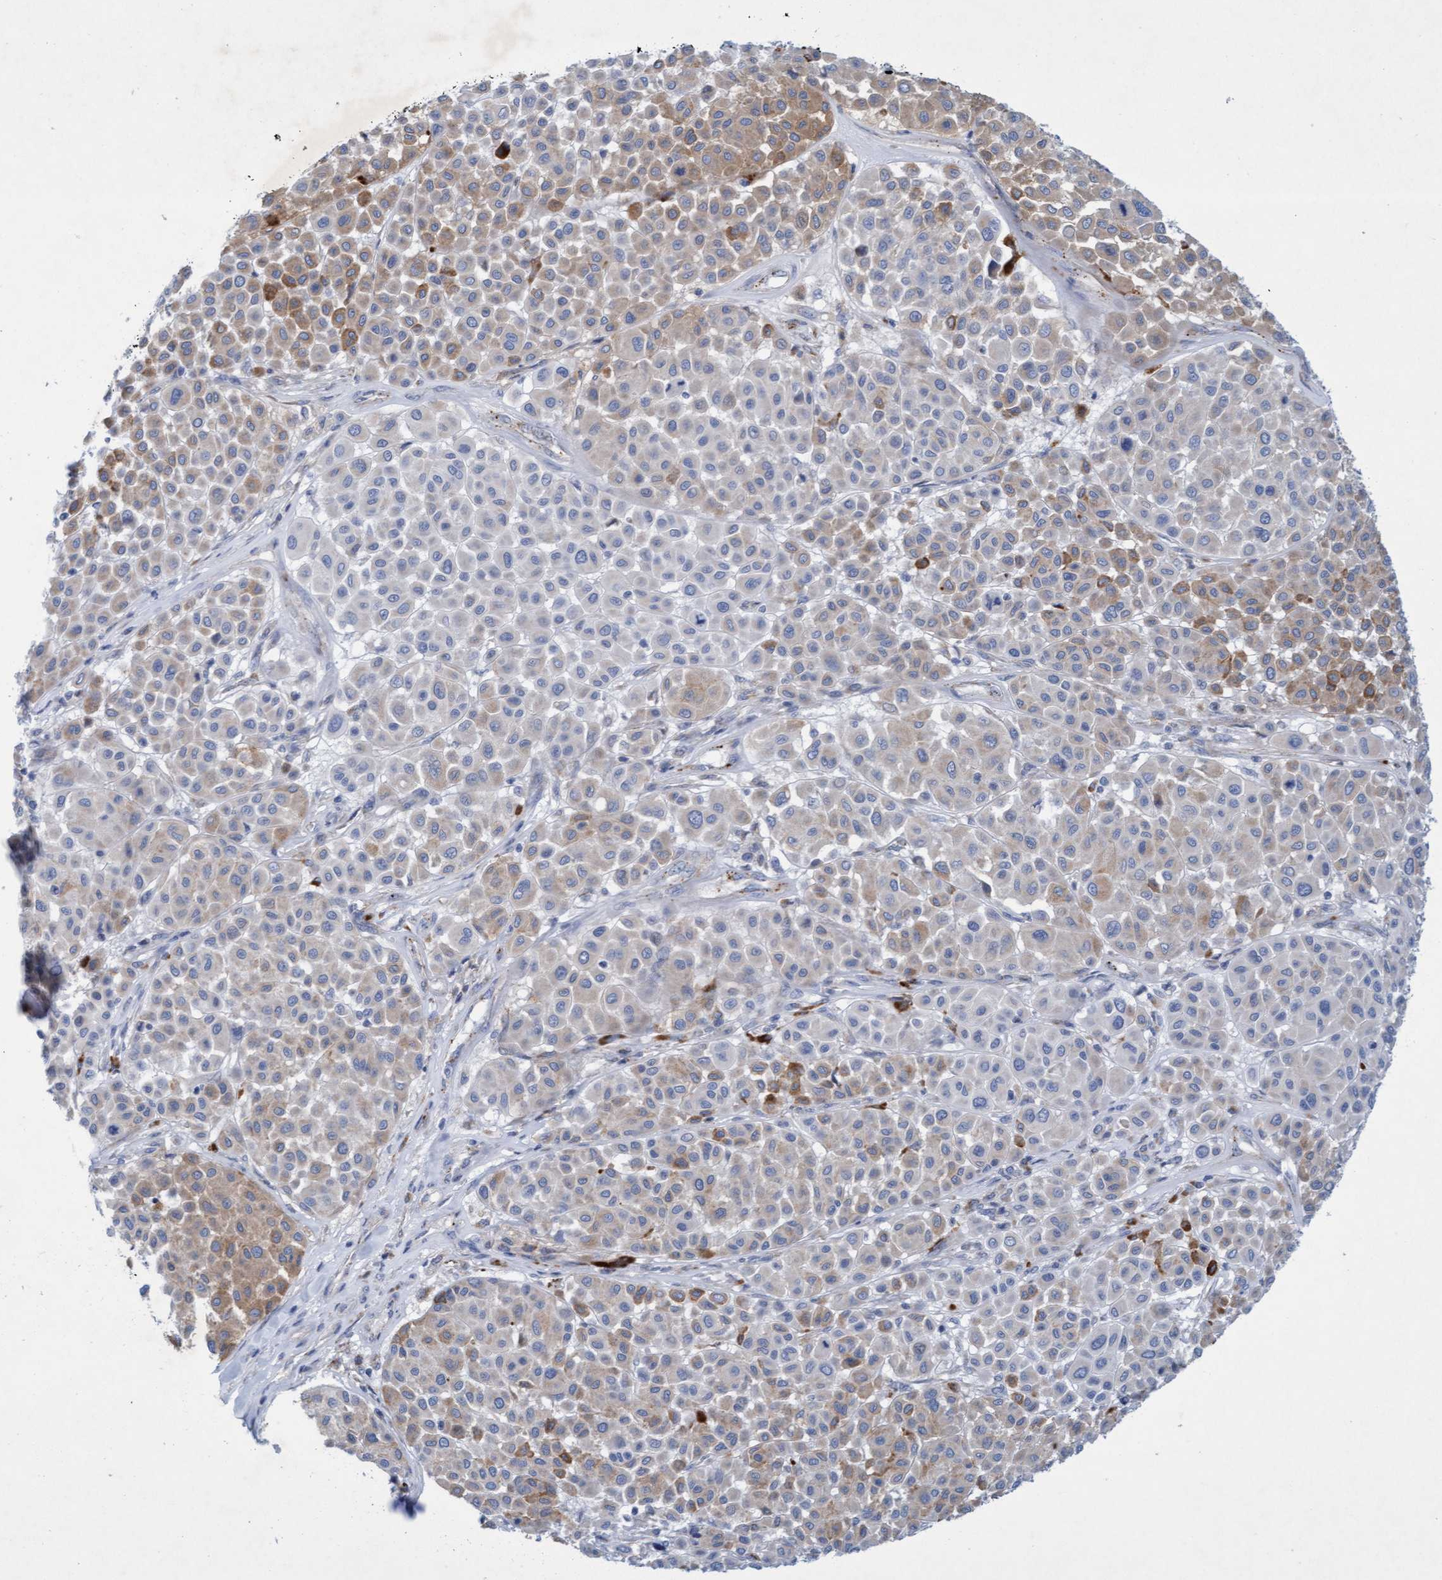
{"staining": {"intensity": "moderate", "quantity": "25%-75%", "location": "cytoplasmic/membranous"}, "tissue": "melanoma", "cell_type": "Tumor cells", "image_type": "cancer", "snomed": [{"axis": "morphology", "description": "Malignant melanoma, Metastatic site"}, {"axis": "topography", "description": "Soft tissue"}], "caption": "Protein expression by immunohistochemistry displays moderate cytoplasmic/membranous expression in approximately 25%-75% of tumor cells in malignant melanoma (metastatic site).", "gene": "SGSH", "patient": {"sex": "male", "age": 41}}